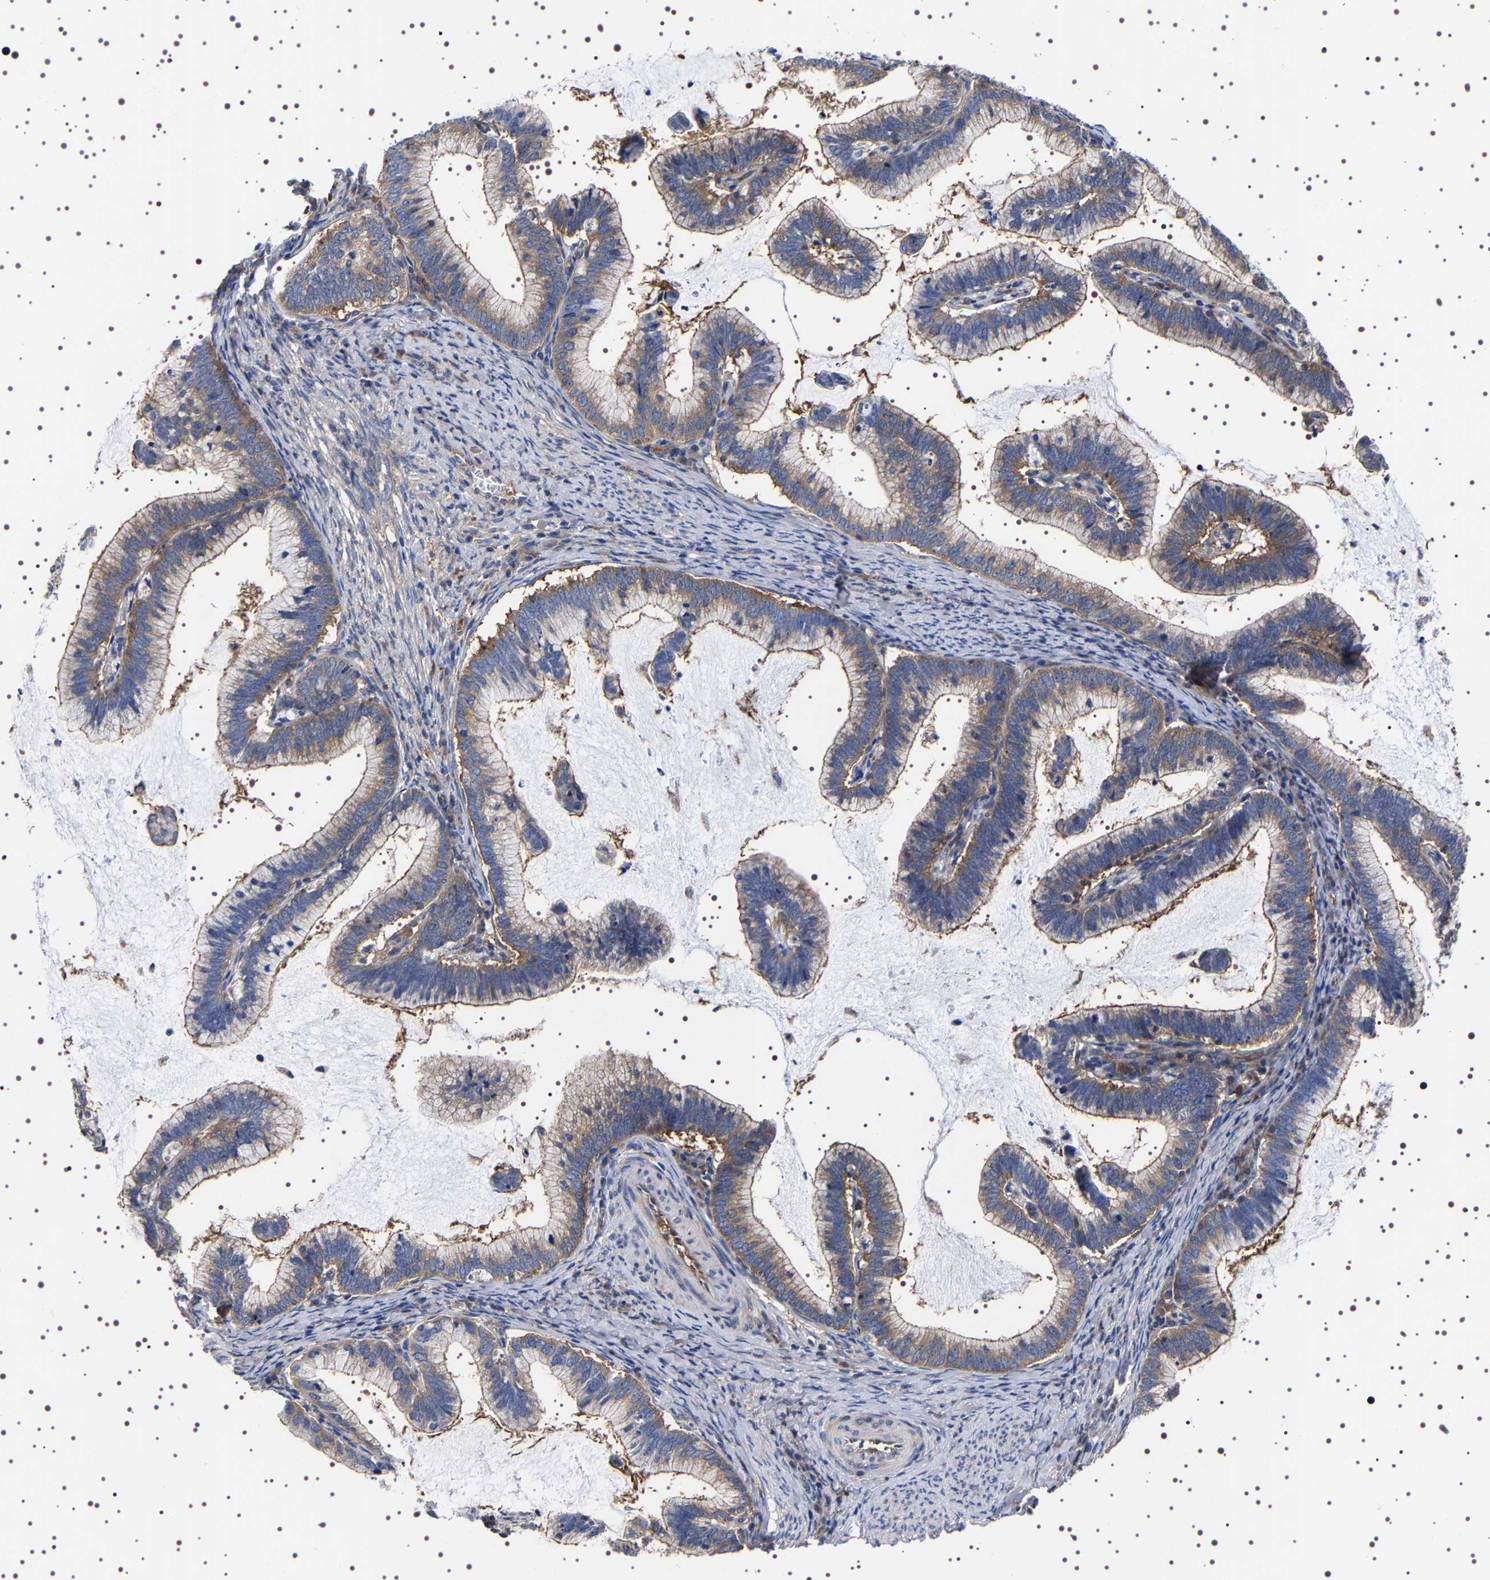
{"staining": {"intensity": "moderate", "quantity": "<25%", "location": "cytoplasmic/membranous"}, "tissue": "cervical cancer", "cell_type": "Tumor cells", "image_type": "cancer", "snomed": [{"axis": "morphology", "description": "Adenocarcinoma, NOS"}, {"axis": "topography", "description": "Cervix"}], "caption": "Protein expression analysis of cervical adenocarcinoma demonstrates moderate cytoplasmic/membranous staining in about <25% of tumor cells.", "gene": "DARS1", "patient": {"sex": "female", "age": 36}}